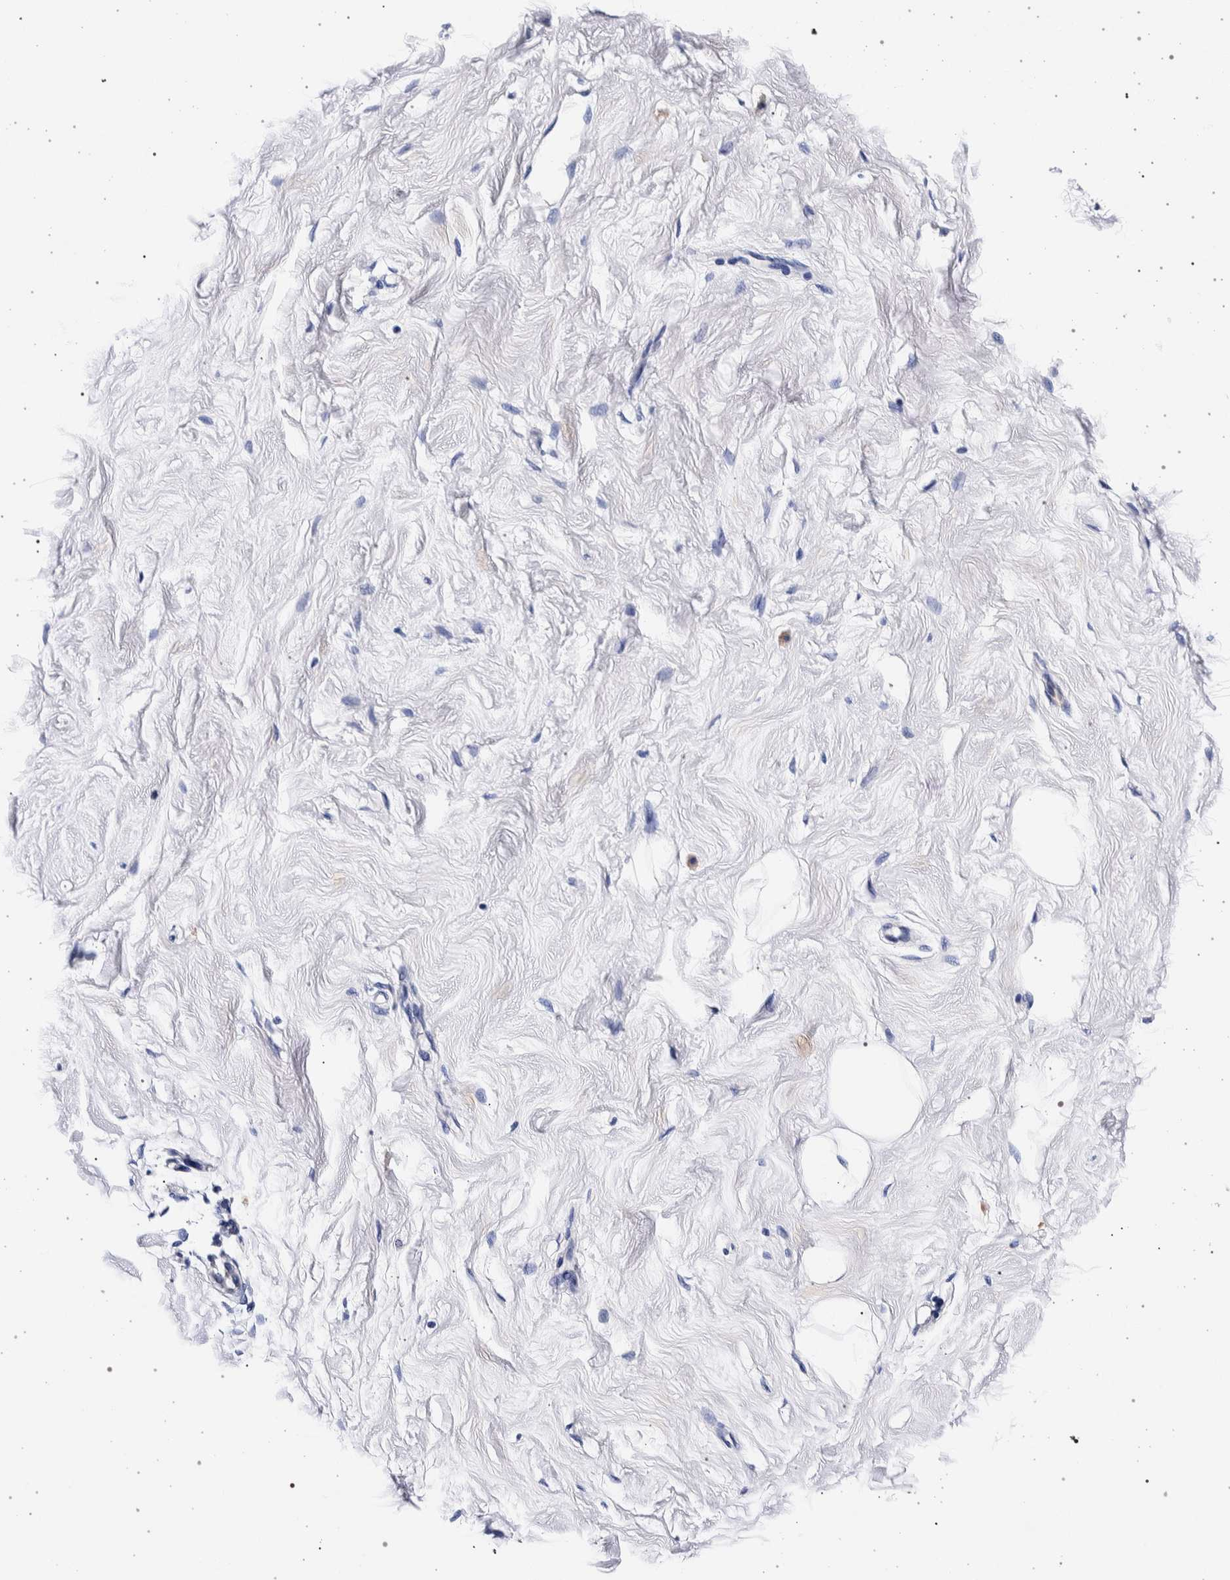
{"staining": {"intensity": "negative", "quantity": "none", "location": "none"}, "tissue": "breast", "cell_type": "Adipocytes", "image_type": "normal", "snomed": [{"axis": "morphology", "description": "Normal tissue, NOS"}, {"axis": "topography", "description": "Breast"}], "caption": "This is an IHC micrograph of normal human breast. There is no positivity in adipocytes.", "gene": "NIBAN2", "patient": {"sex": "female", "age": 23}}